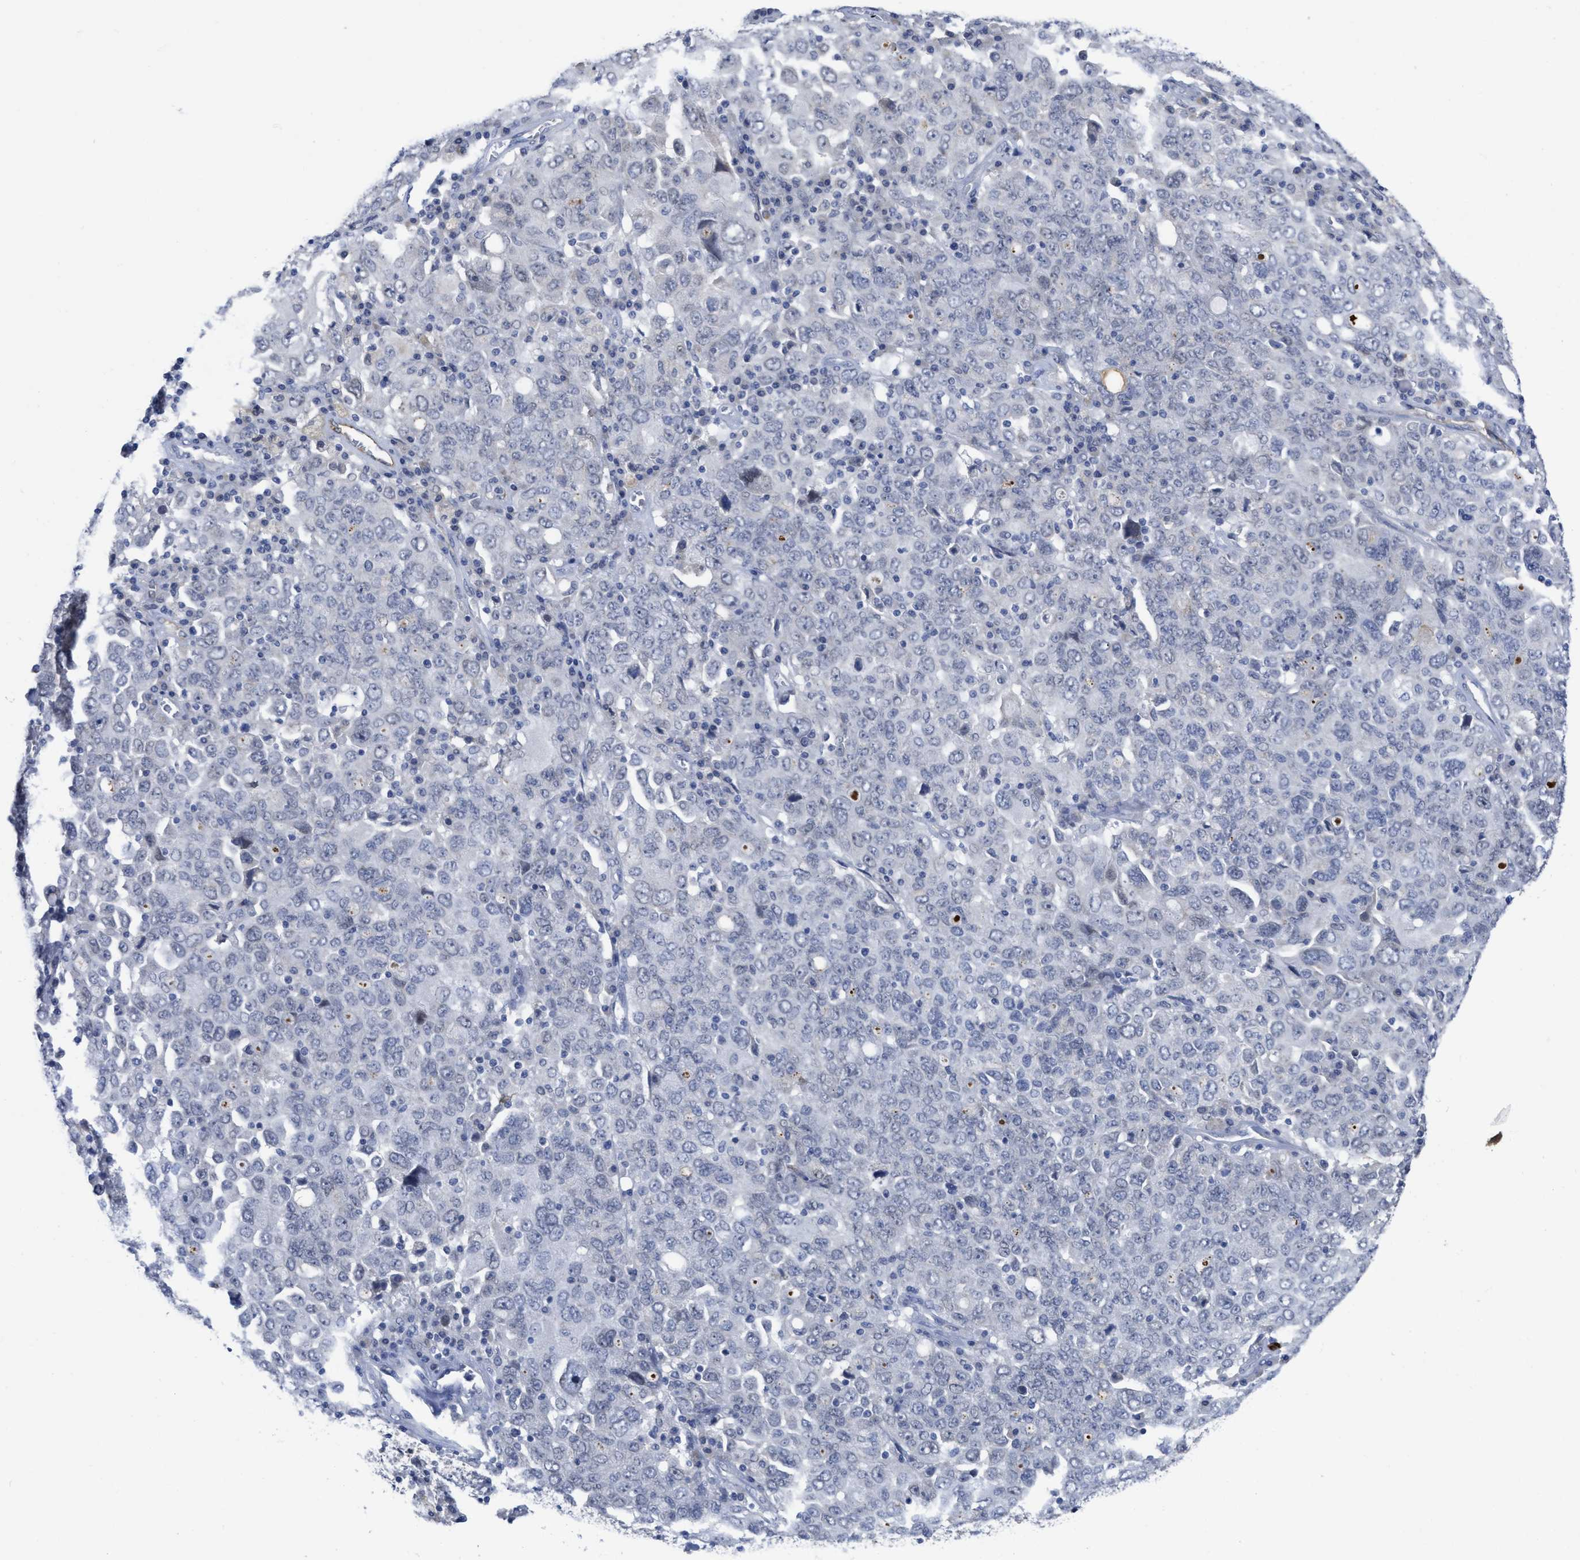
{"staining": {"intensity": "negative", "quantity": "none", "location": "none"}, "tissue": "ovarian cancer", "cell_type": "Tumor cells", "image_type": "cancer", "snomed": [{"axis": "morphology", "description": "Carcinoma, endometroid"}, {"axis": "topography", "description": "Ovary"}], "caption": "IHC of endometroid carcinoma (ovarian) displays no expression in tumor cells.", "gene": "ACKR1", "patient": {"sex": "female", "age": 62}}